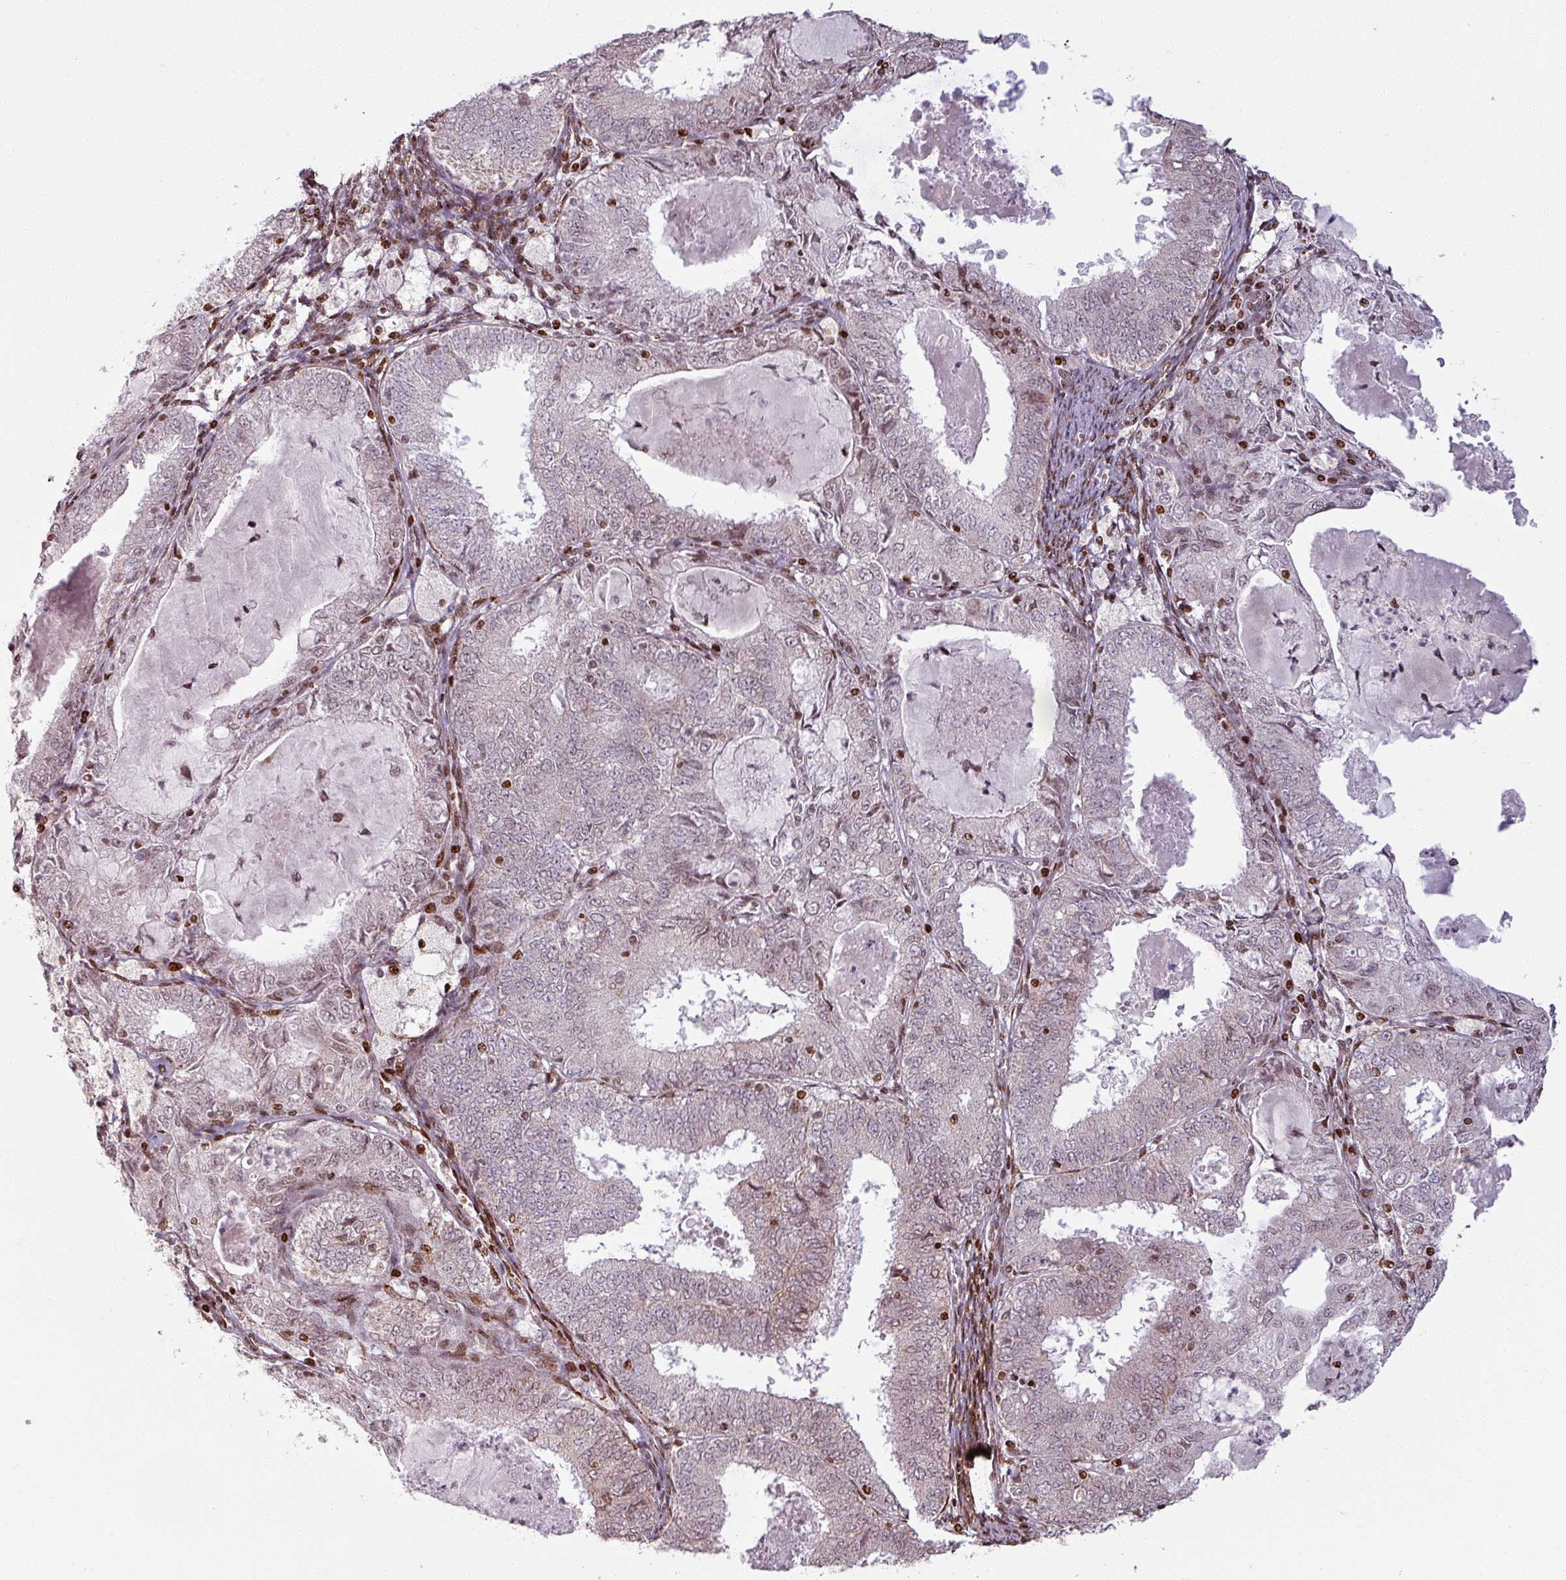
{"staining": {"intensity": "weak", "quantity": "25%-75%", "location": "nuclear"}, "tissue": "endometrial cancer", "cell_type": "Tumor cells", "image_type": "cancer", "snomed": [{"axis": "morphology", "description": "Adenocarcinoma, NOS"}, {"axis": "topography", "description": "Endometrium"}], "caption": "This image displays immunohistochemistry (IHC) staining of human endometrial cancer, with low weak nuclear positivity in about 25%-75% of tumor cells.", "gene": "NCOR1", "patient": {"sex": "female", "age": 57}}